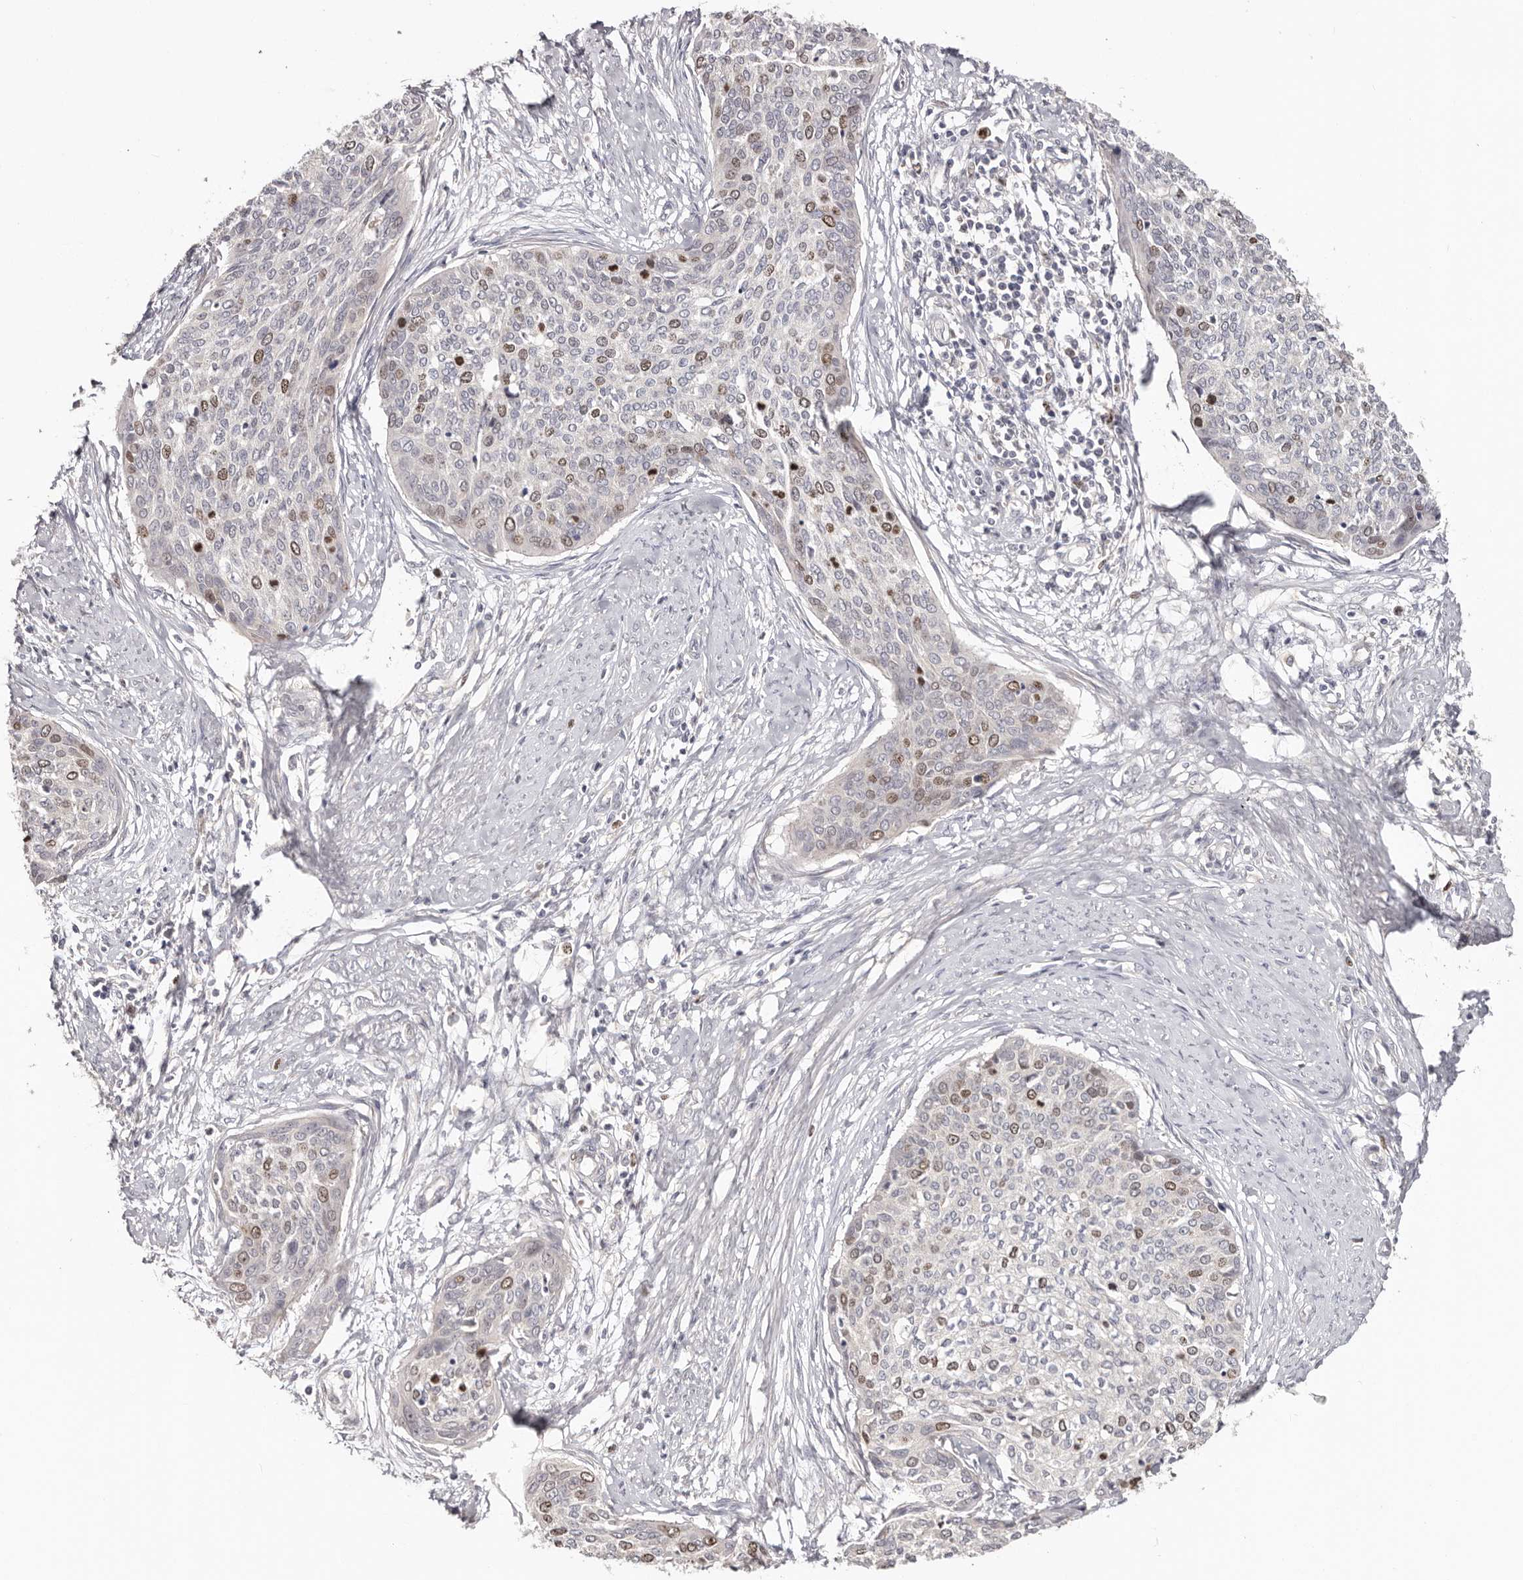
{"staining": {"intensity": "moderate", "quantity": "<25%", "location": "nuclear"}, "tissue": "cervical cancer", "cell_type": "Tumor cells", "image_type": "cancer", "snomed": [{"axis": "morphology", "description": "Squamous cell carcinoma, NOS"}, {"axis": "topography", "description": "Cervix"}], "caption": "DAB immunohistochemical staining of human cervical cancer displays moderate nuclear protein positivity in about <25% of tumor cells.", "gene": "CCDC190", "patient": {"sex": "female", "age": 37}}